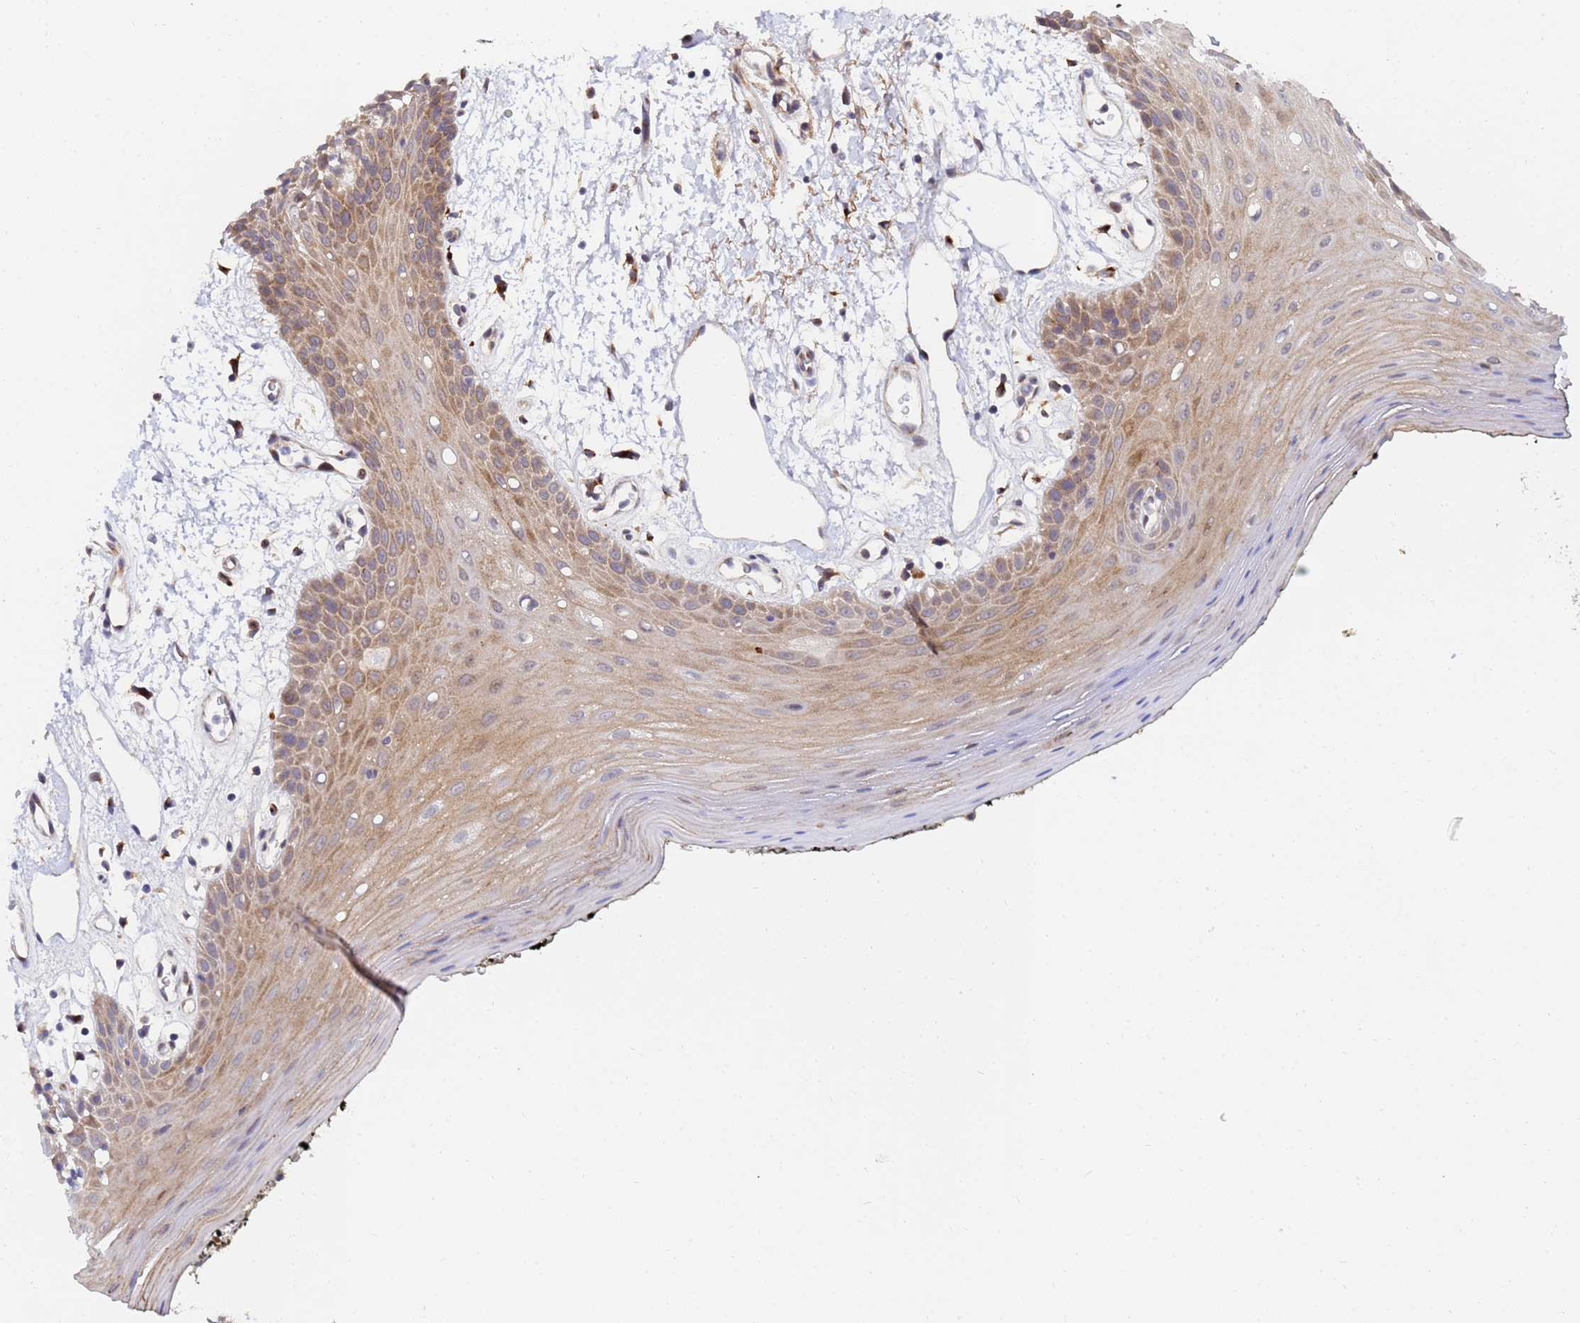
{"staining": {"intensity": "moderate", "quantity": ">75%", "location": "cytoplasmic/membranous"}, "tissue": "oral mucosa", "cell_type": "Squamous epithelial cells", "image_type": "normal", "snomed": [{"axis": "morphology", "description": "Normal tissue, NOS"}, {"axis": "topography", "description": "Oral tissue"}, {"axis": "topography", "description": "Tounge, NOS"}], "caption": "A brown stain shows moderate cytoplasmic/membranous positivity of a protein in squamous epithelial cells of unremarkable human oral mucosa. Using DAB (brown) and hematoxylin (blue) stains, captured at high magnification using brightfield microscopy.", "gene": "UNC93B1", "patient": {"sex": "female", "age": 59}}